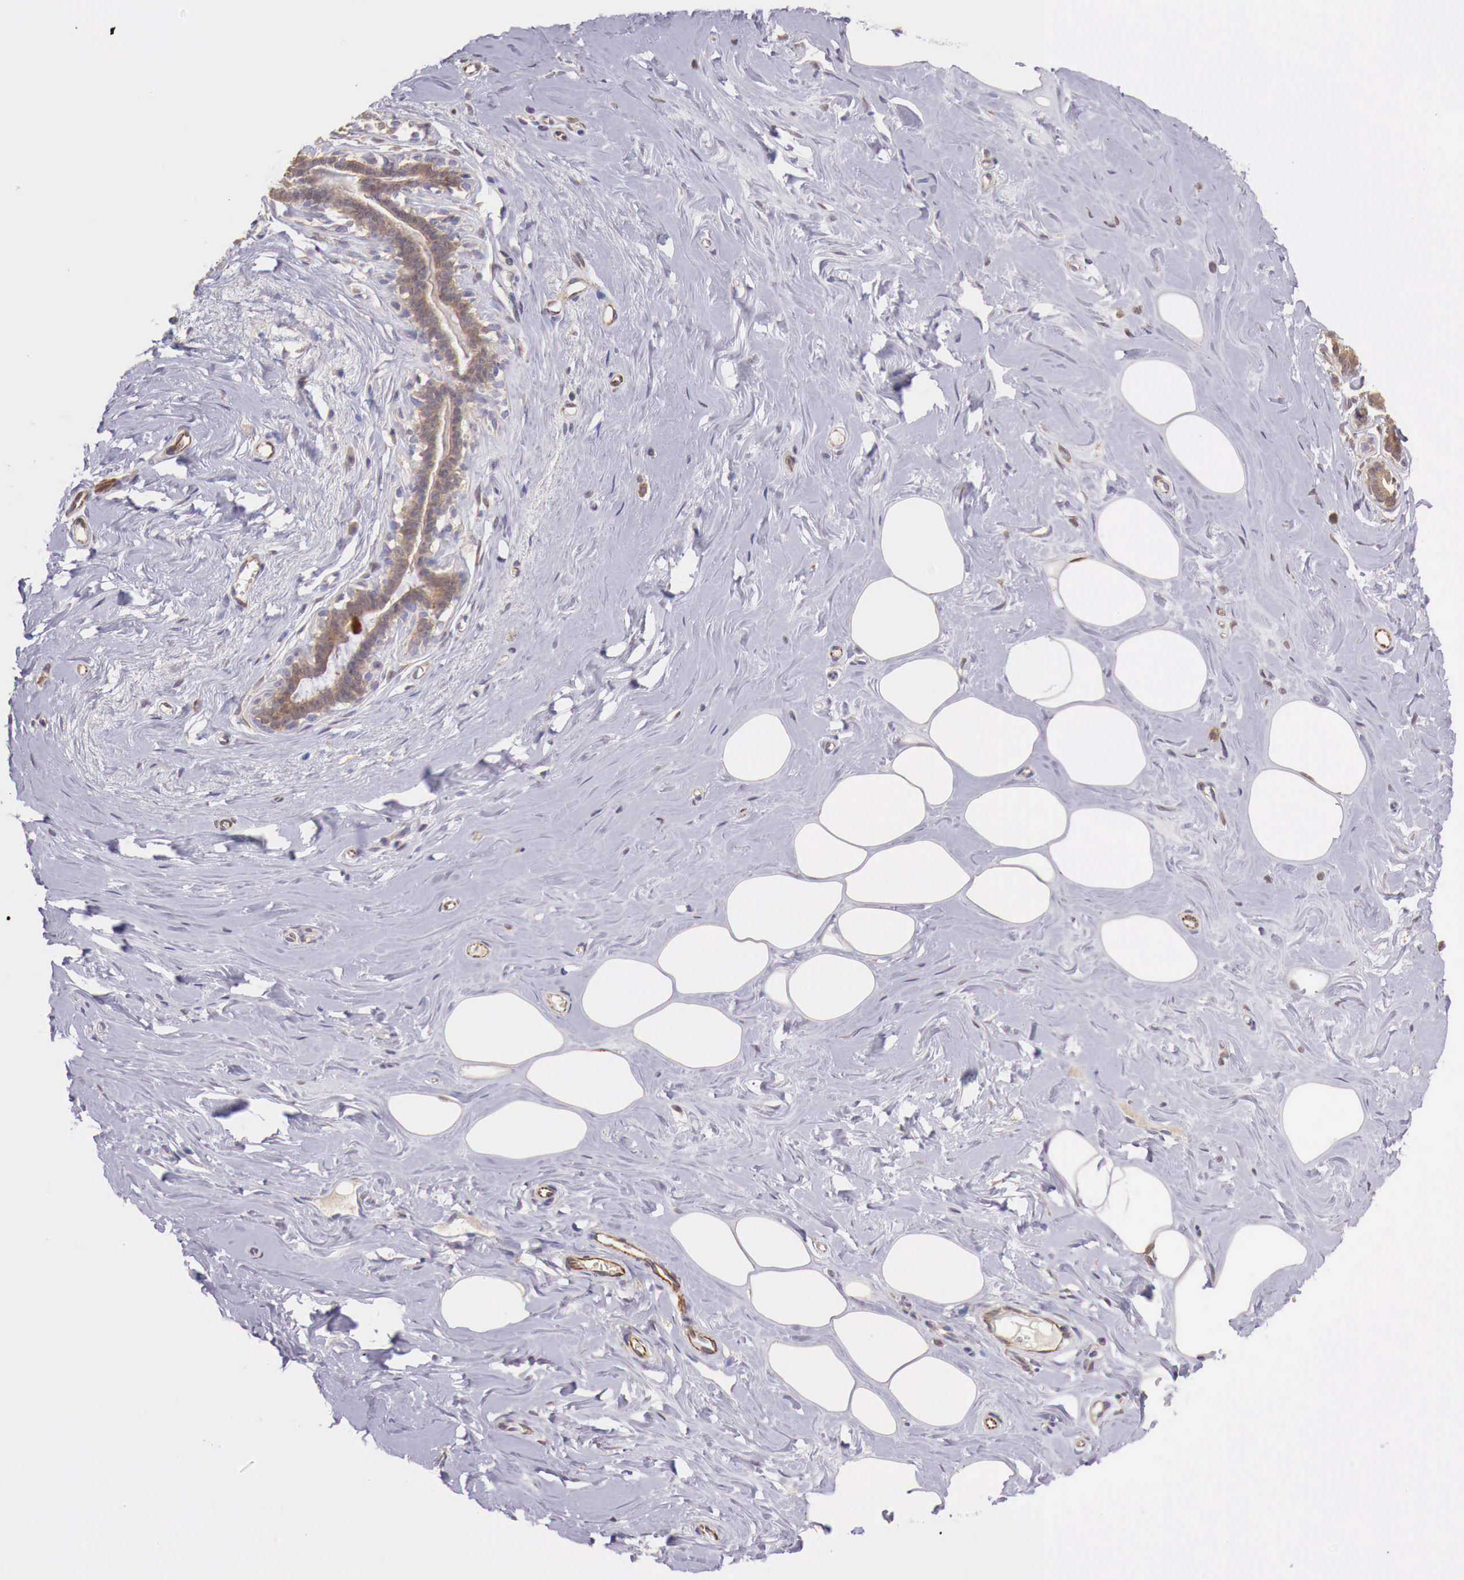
{"staining": {"intensity": "negative", "quantity": "none", "location": "none"}, "tissue": "breast", "cell_type": "Adipocytes", "image_type": "normal", "snomed": [{"axis": "morphology", "description": "Normal tissue, NOS"}, {"axis": "topography", "description": "Breast"}], "caption": "Immunohistochemistry (IHC) image of benign human breast stained for a protein (brown), which reveals no staining in adipocytes.", "gene": "GAB2", "patient": {"sex": "female", "age": 45}}